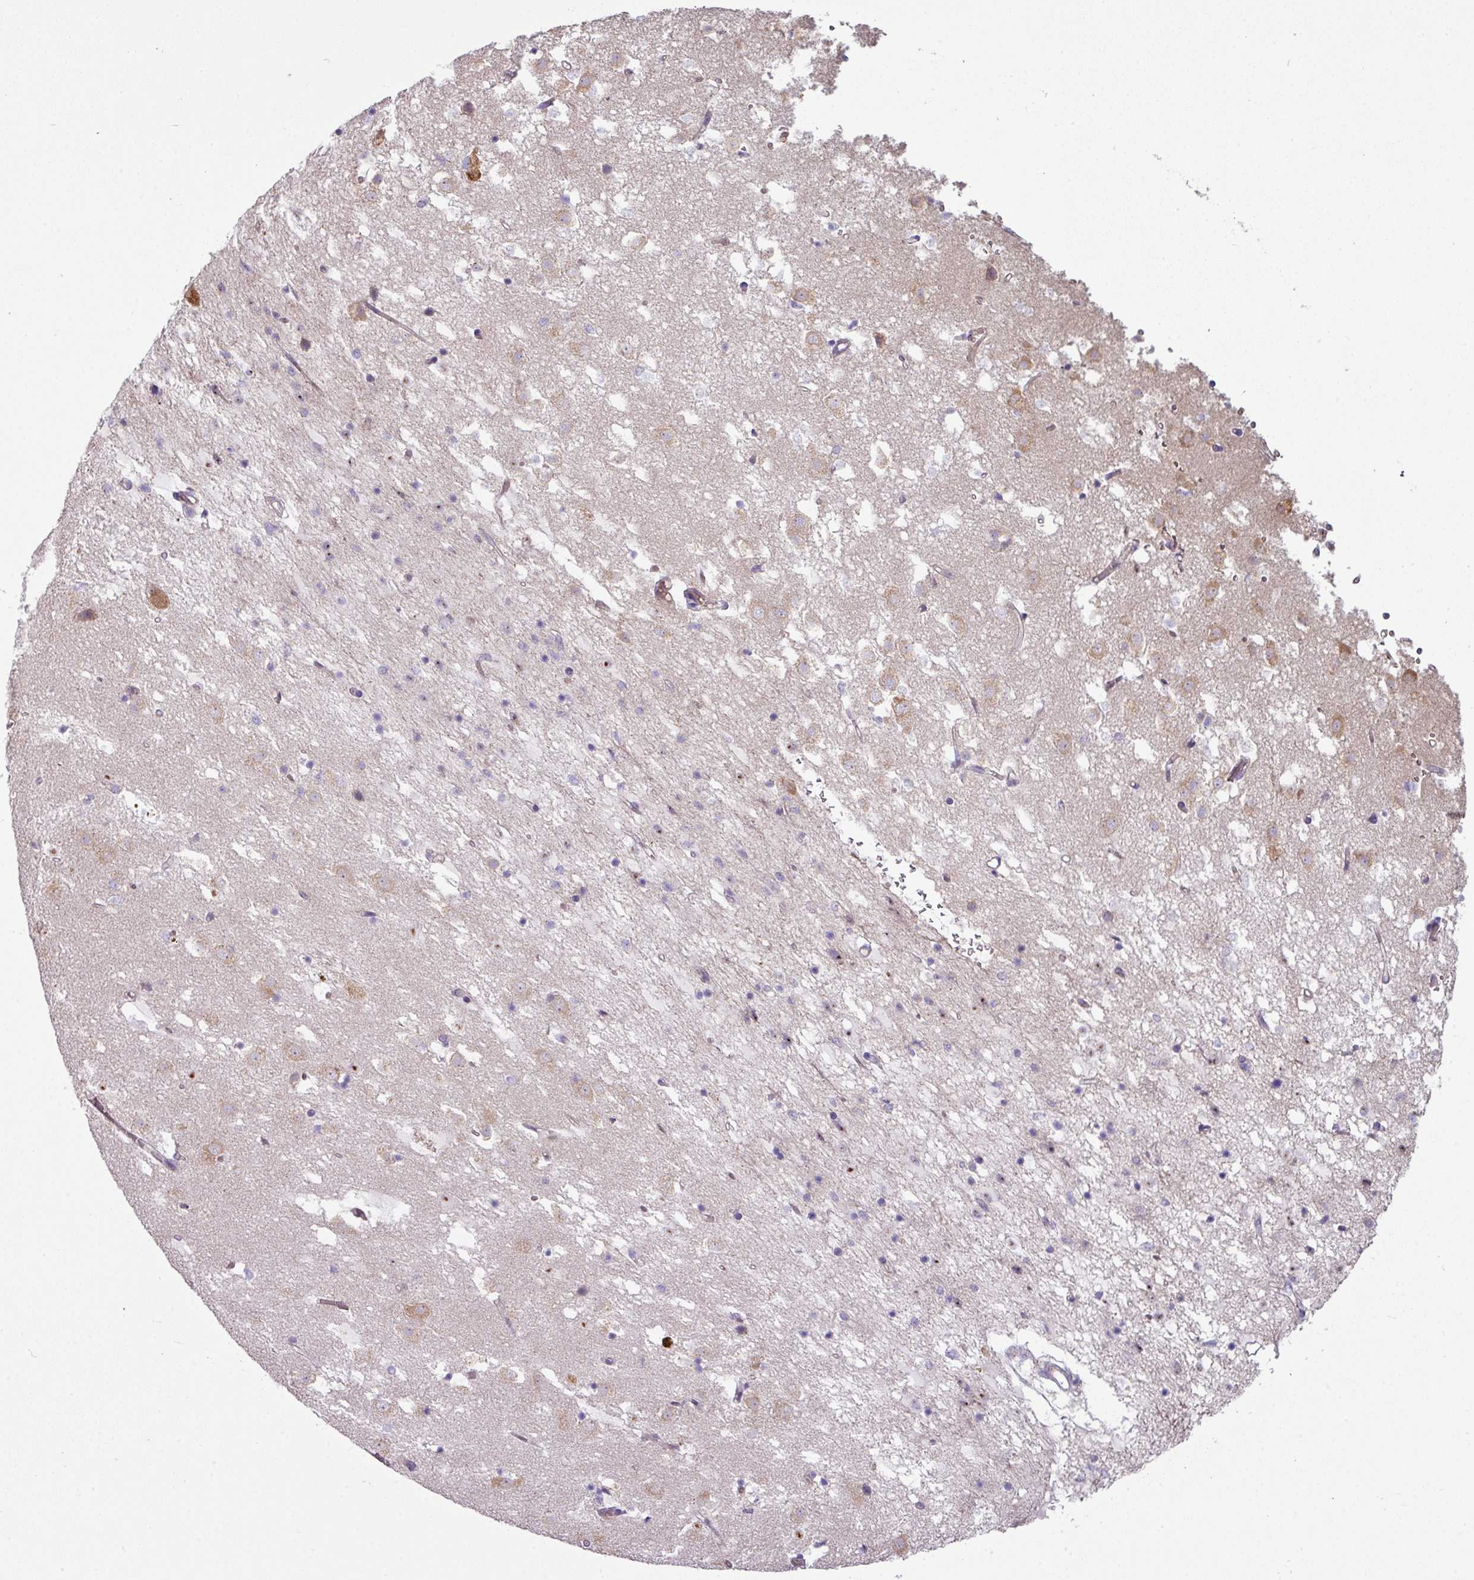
{"staining": {"intensity": "negative", "quantity": "none", "location": "none"}, "tissue": "caudate", "cell_type": "Glial cells", "image_type": "normal", "snomed": [{"axis": "morphology", "description": "Normal tissue, NOS"}, {"axis": "topography", "description": "Lateral ventricle wall"}], "caption": "DAB (3,3'-diaminobenzidine) immunohistochemical staining of unremarkable human caudate exhibits no significant expression in glial cells. Brightfield microscopy of IHC stained with DAB (3,3'-diaminobenzidine) (brown) and hematoxylin (blue), captured at high magnification.", "gene": "LRRC9", "patient": {"sex": "male", "age": 58}}